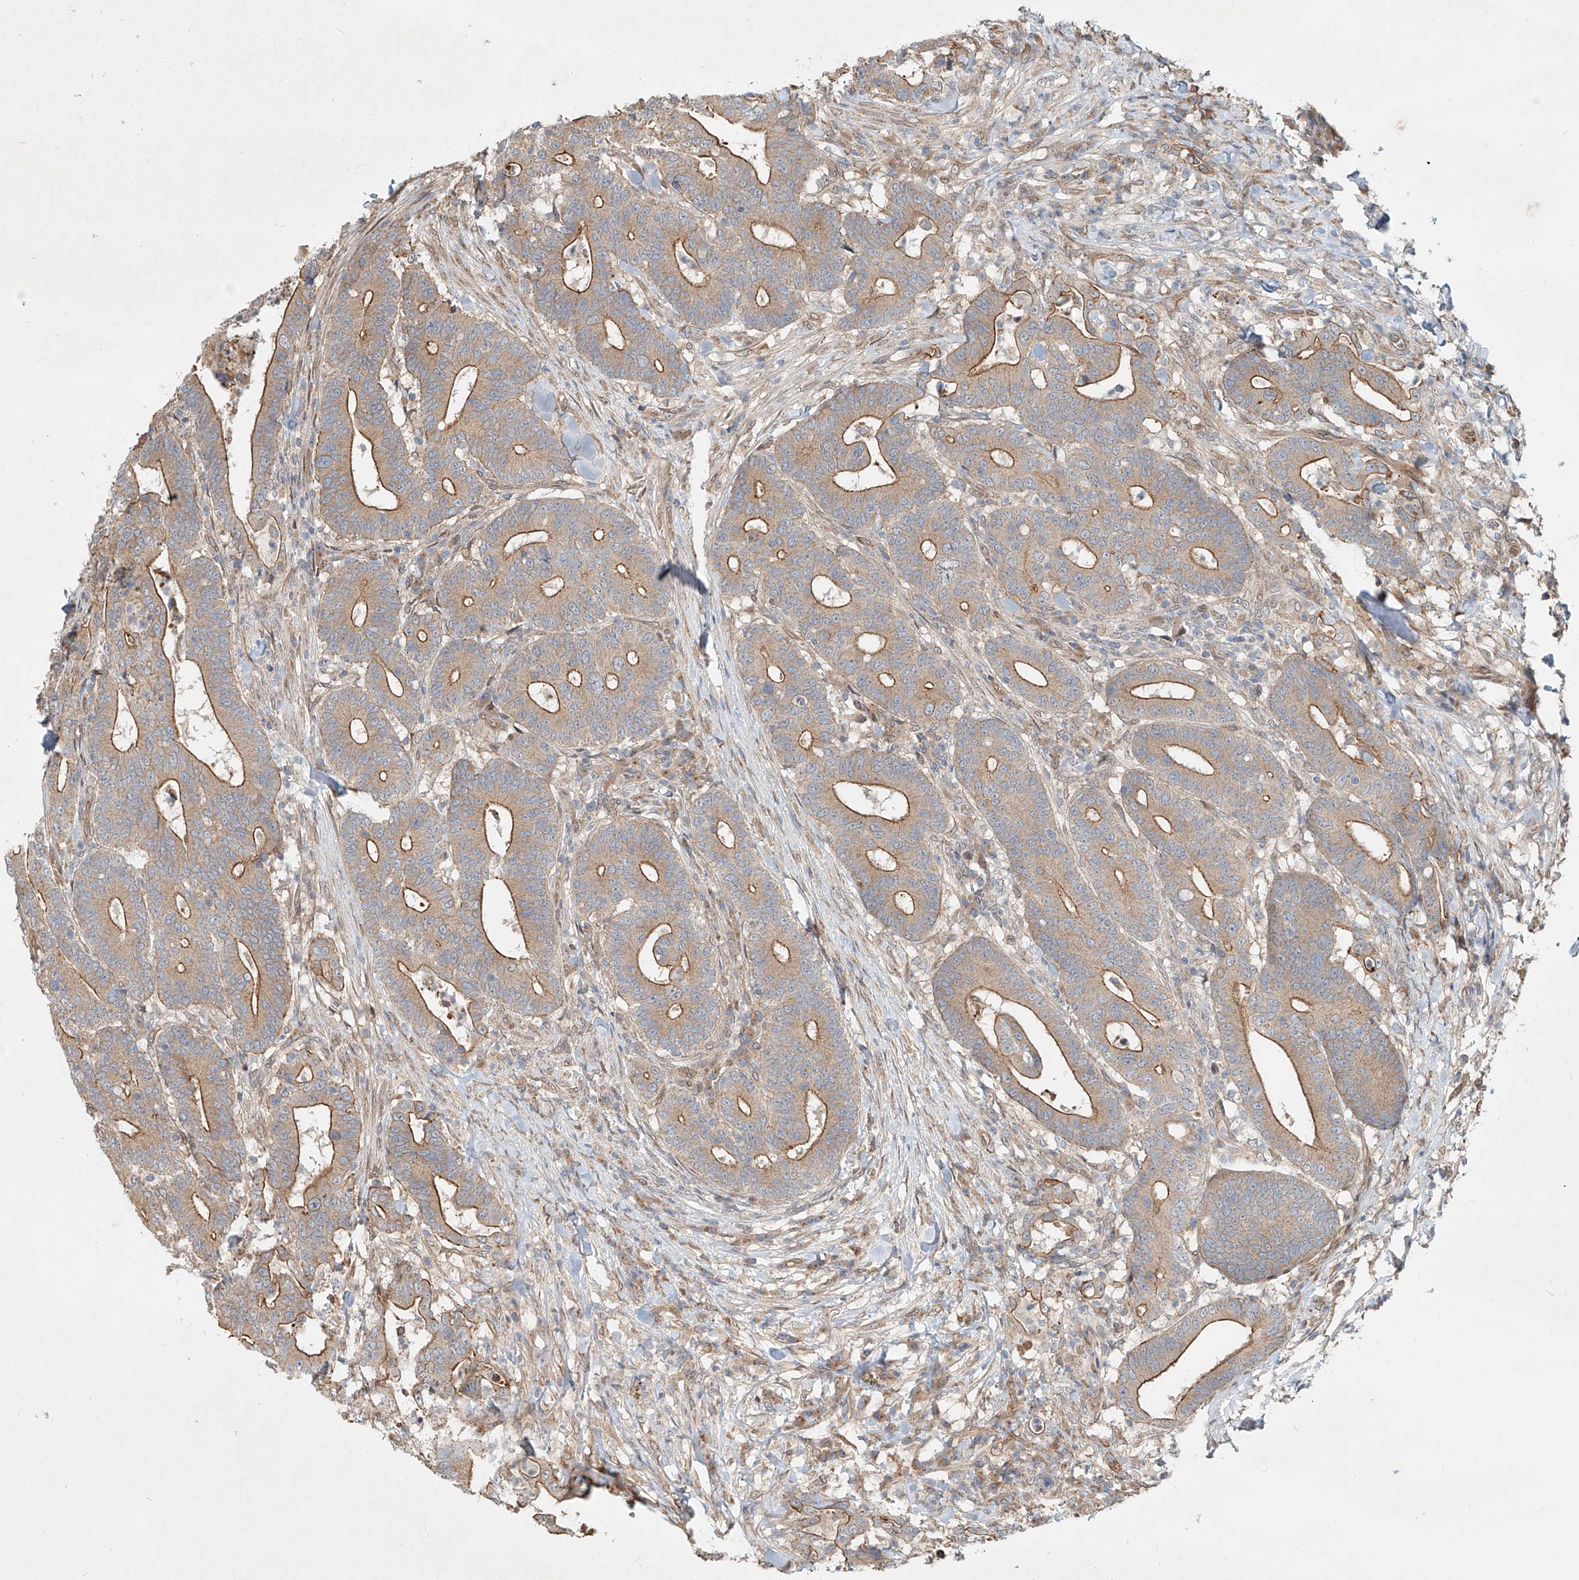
{"staining": {"intensity": "moderate", "quantity": ">75%", "location": "cytoplasmic/membranous"}, "tissue": "colorectal cancer", "cell_type": "Tumor cells", "image_type": "cancer", "snomed": [{"axis": "morphology", "description": "Adenocarcinoma, NOS"}, {"axis": "topography", "description": "Colon"}], "caption": "A micrograph showing moderate cytoplasmic/membranous expression in approximately >75% of tumor cells in adenocarcinoma (colorectal), as visualized by brown immunohistochemical staining.", "gene": "SASH1", "patient": {"sex": "female", "age": 66}}